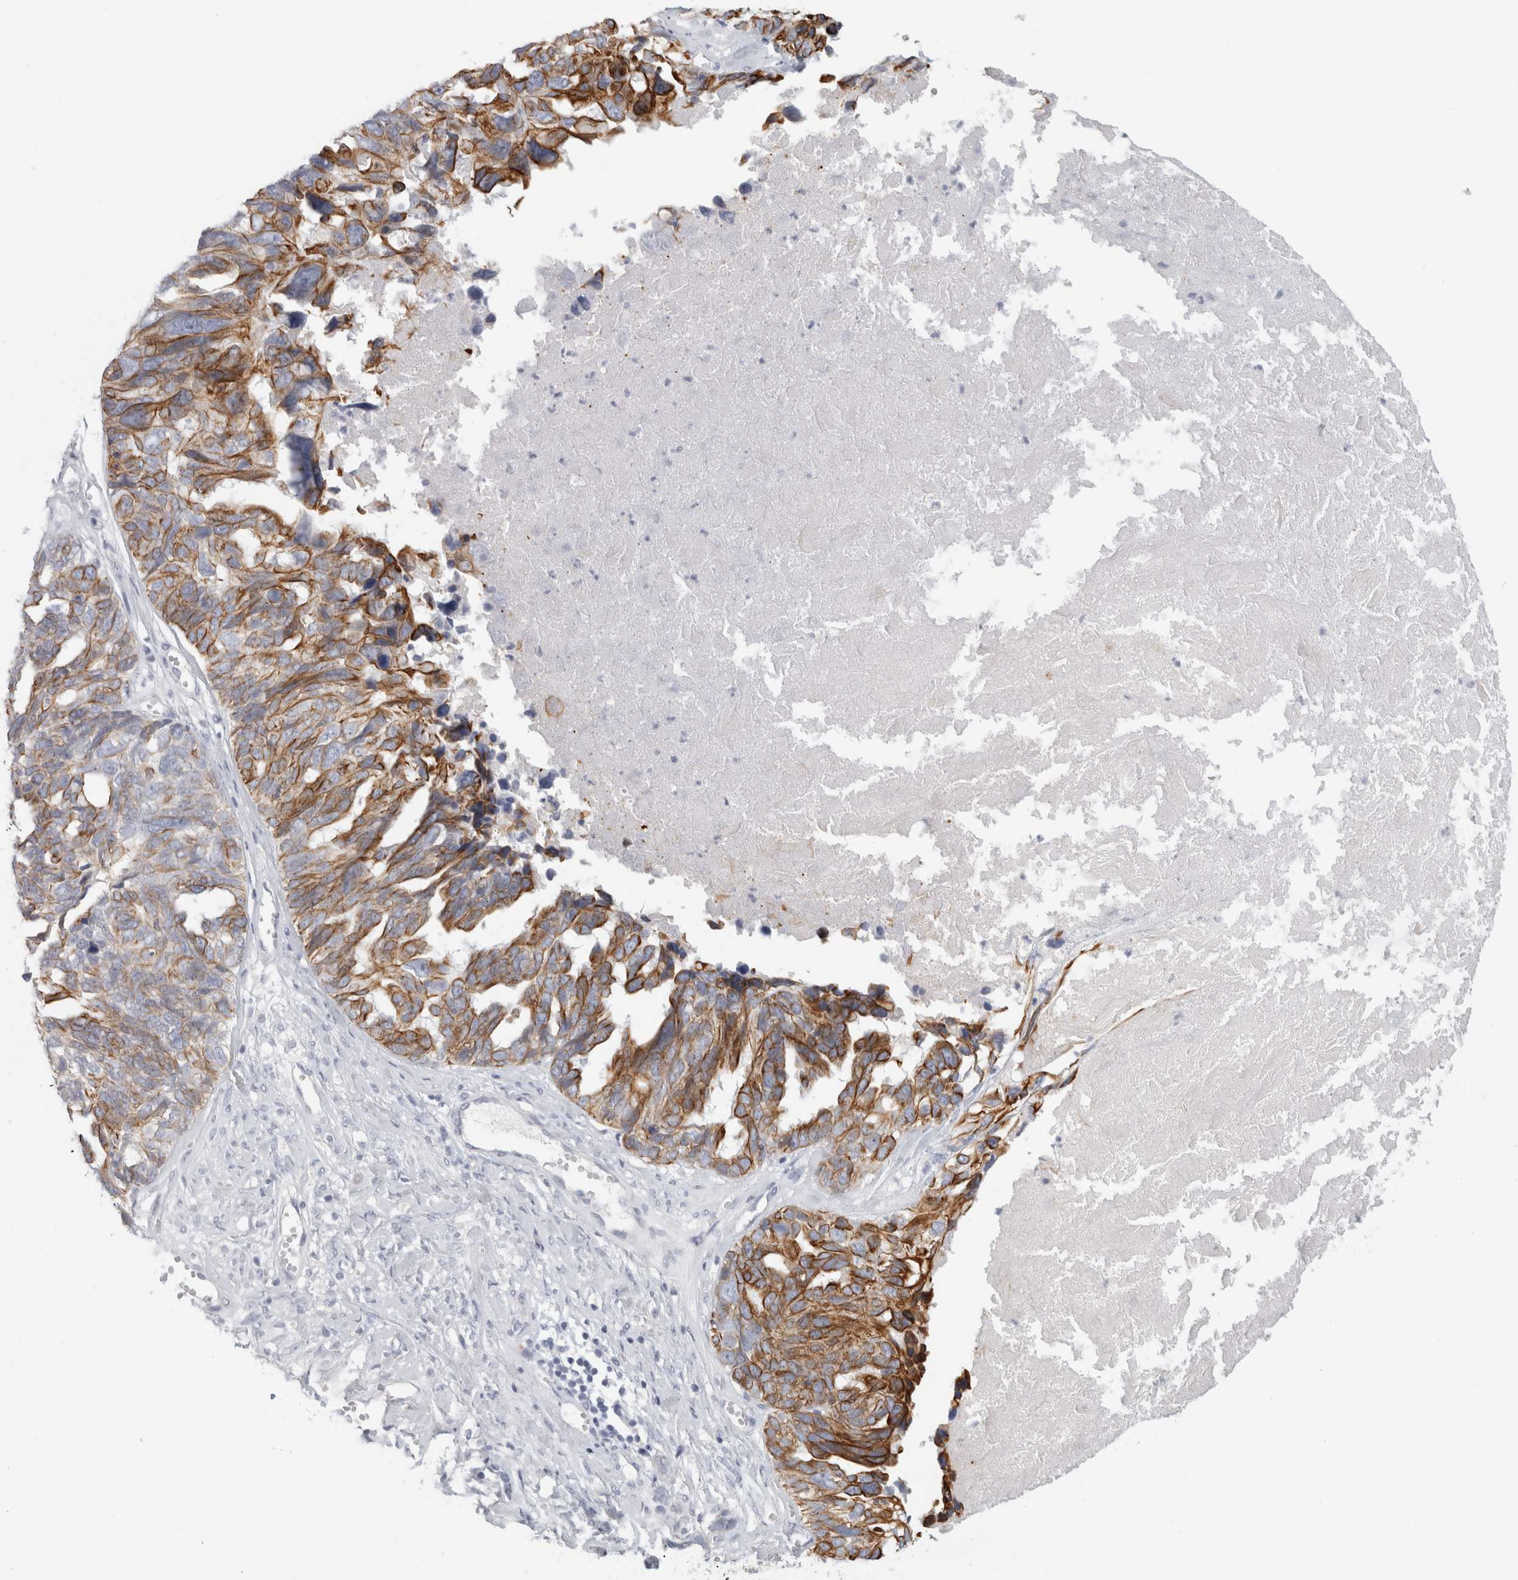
{"staining": {"intensity": "strong", "quantity": "25%-75%", "location": "cytoplasmic/membranous"}, "tissue": "ovarian cancer", "cell_type": "Tumor cells", "image_type": "cancer", "snomed": [{"axis": "morphology", "description": "Cystadenocarcinoma, serous, NOS"}, {"axis": "topography", "description": "Ovary"}], "caption": "There is high levels of strong cytoplasmic/membranous staining in tumor cells of ovarian serous cystadenocarcinoma, as demonstrated by immunohistochemical staining (brown color).", "gene": "SLC28A3", "patient": {"sex": "female", "age": 79}}